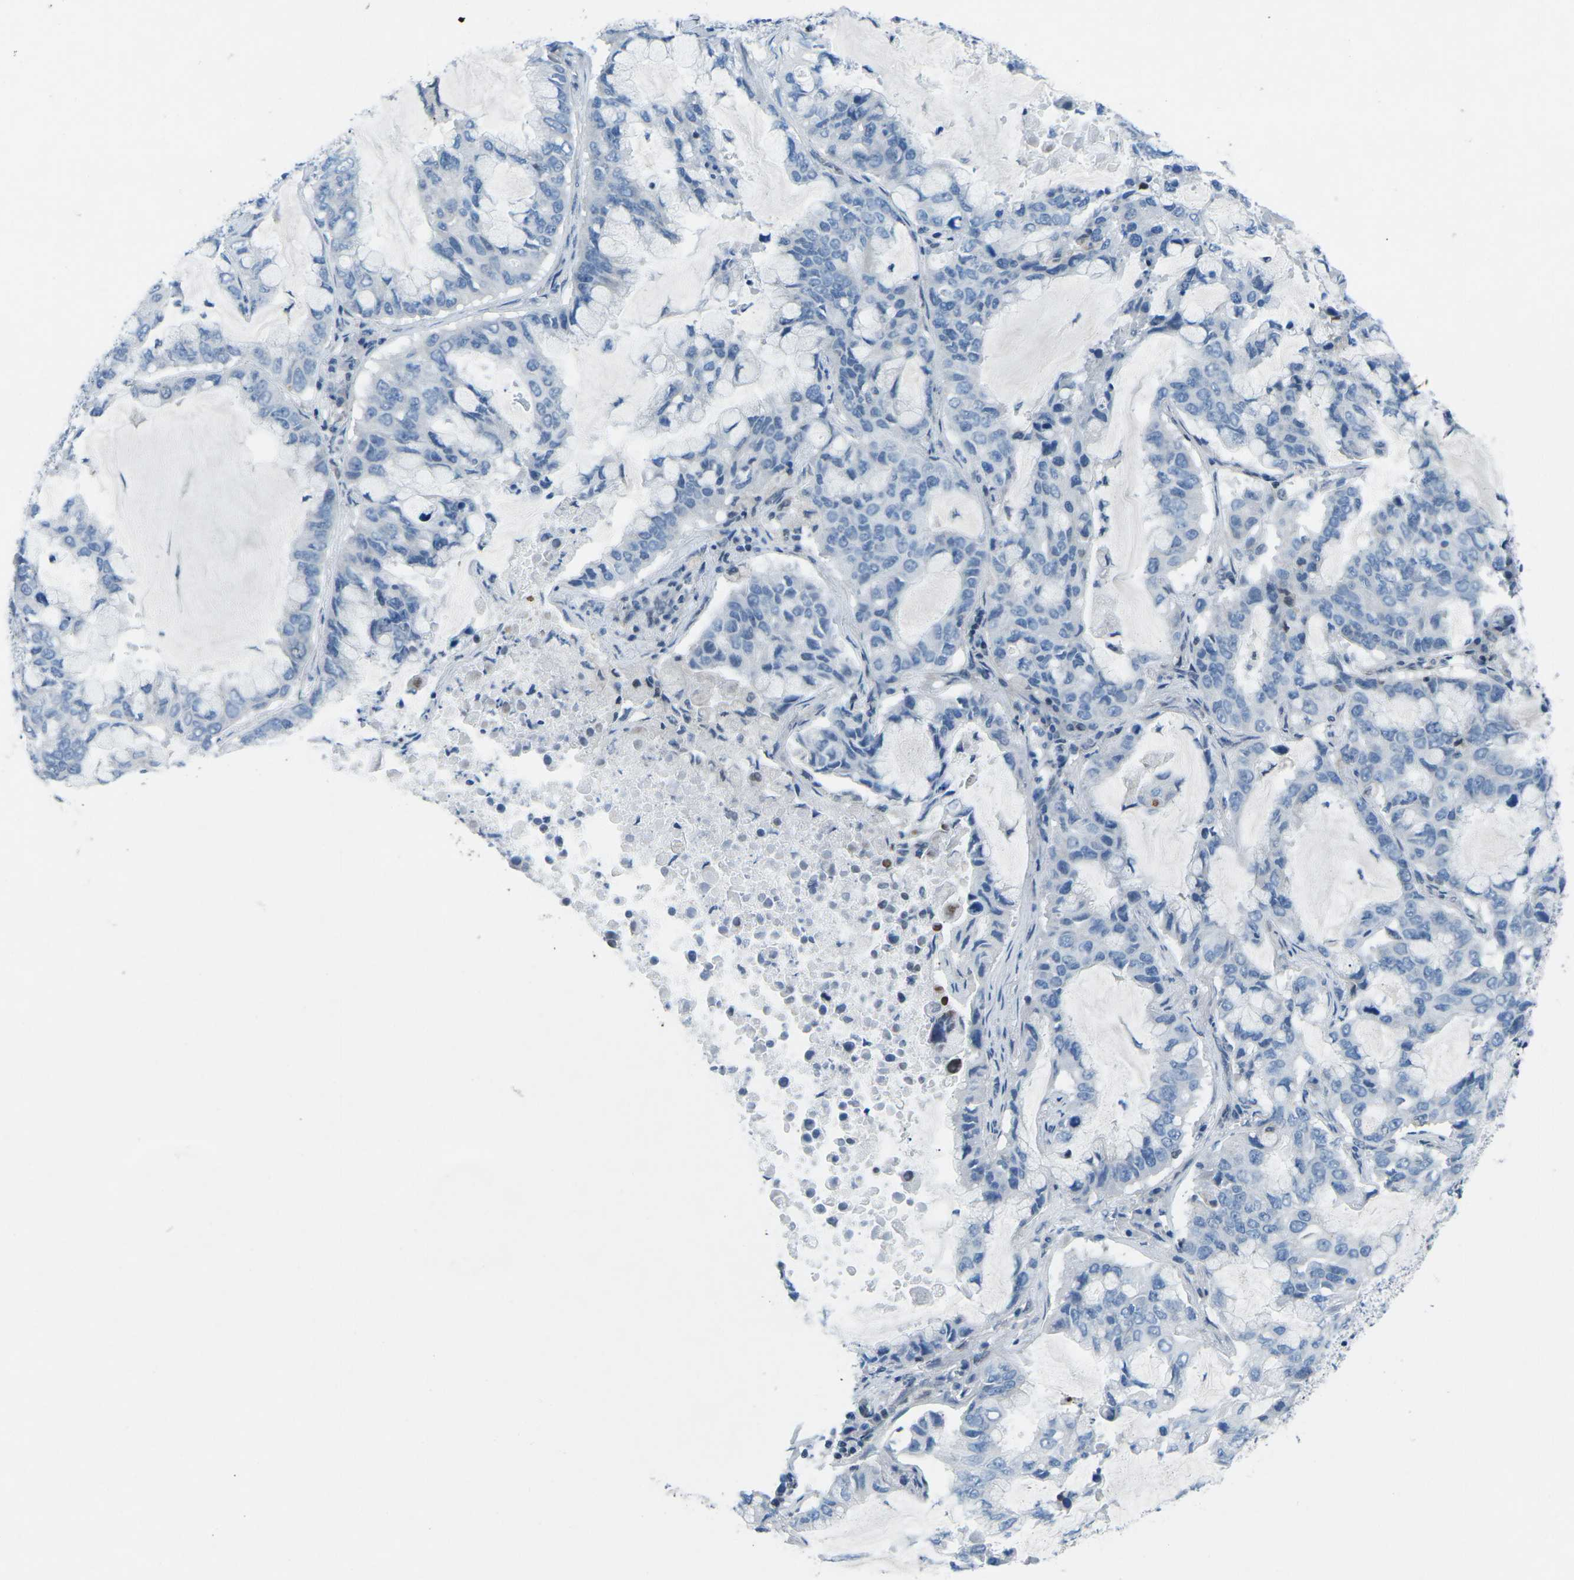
{"staining": {"intensity": "negative", "quantity": "none", "location": "none"}, "tissue": "lung cancer", "cell_type": "Tumor cells", "image_type": "cancer", "snomed": [{"axis": "morphology", "description": "Adenocarcinoma, NOS"}, {"axis": "topography", "description": "Lung"}], "caption": "High magnification brightfield microscopy of lung cancer (adenocarcinoma) stained with DAB (brown) and counterstained with hematoxylin (blue): tumor cells show no significant positivity. (Immunohistochemistry (ihc), brightfield microscopy, high magnification).", "gene": "MBNL1", "patient": {"sex": "male", "age": 64}}